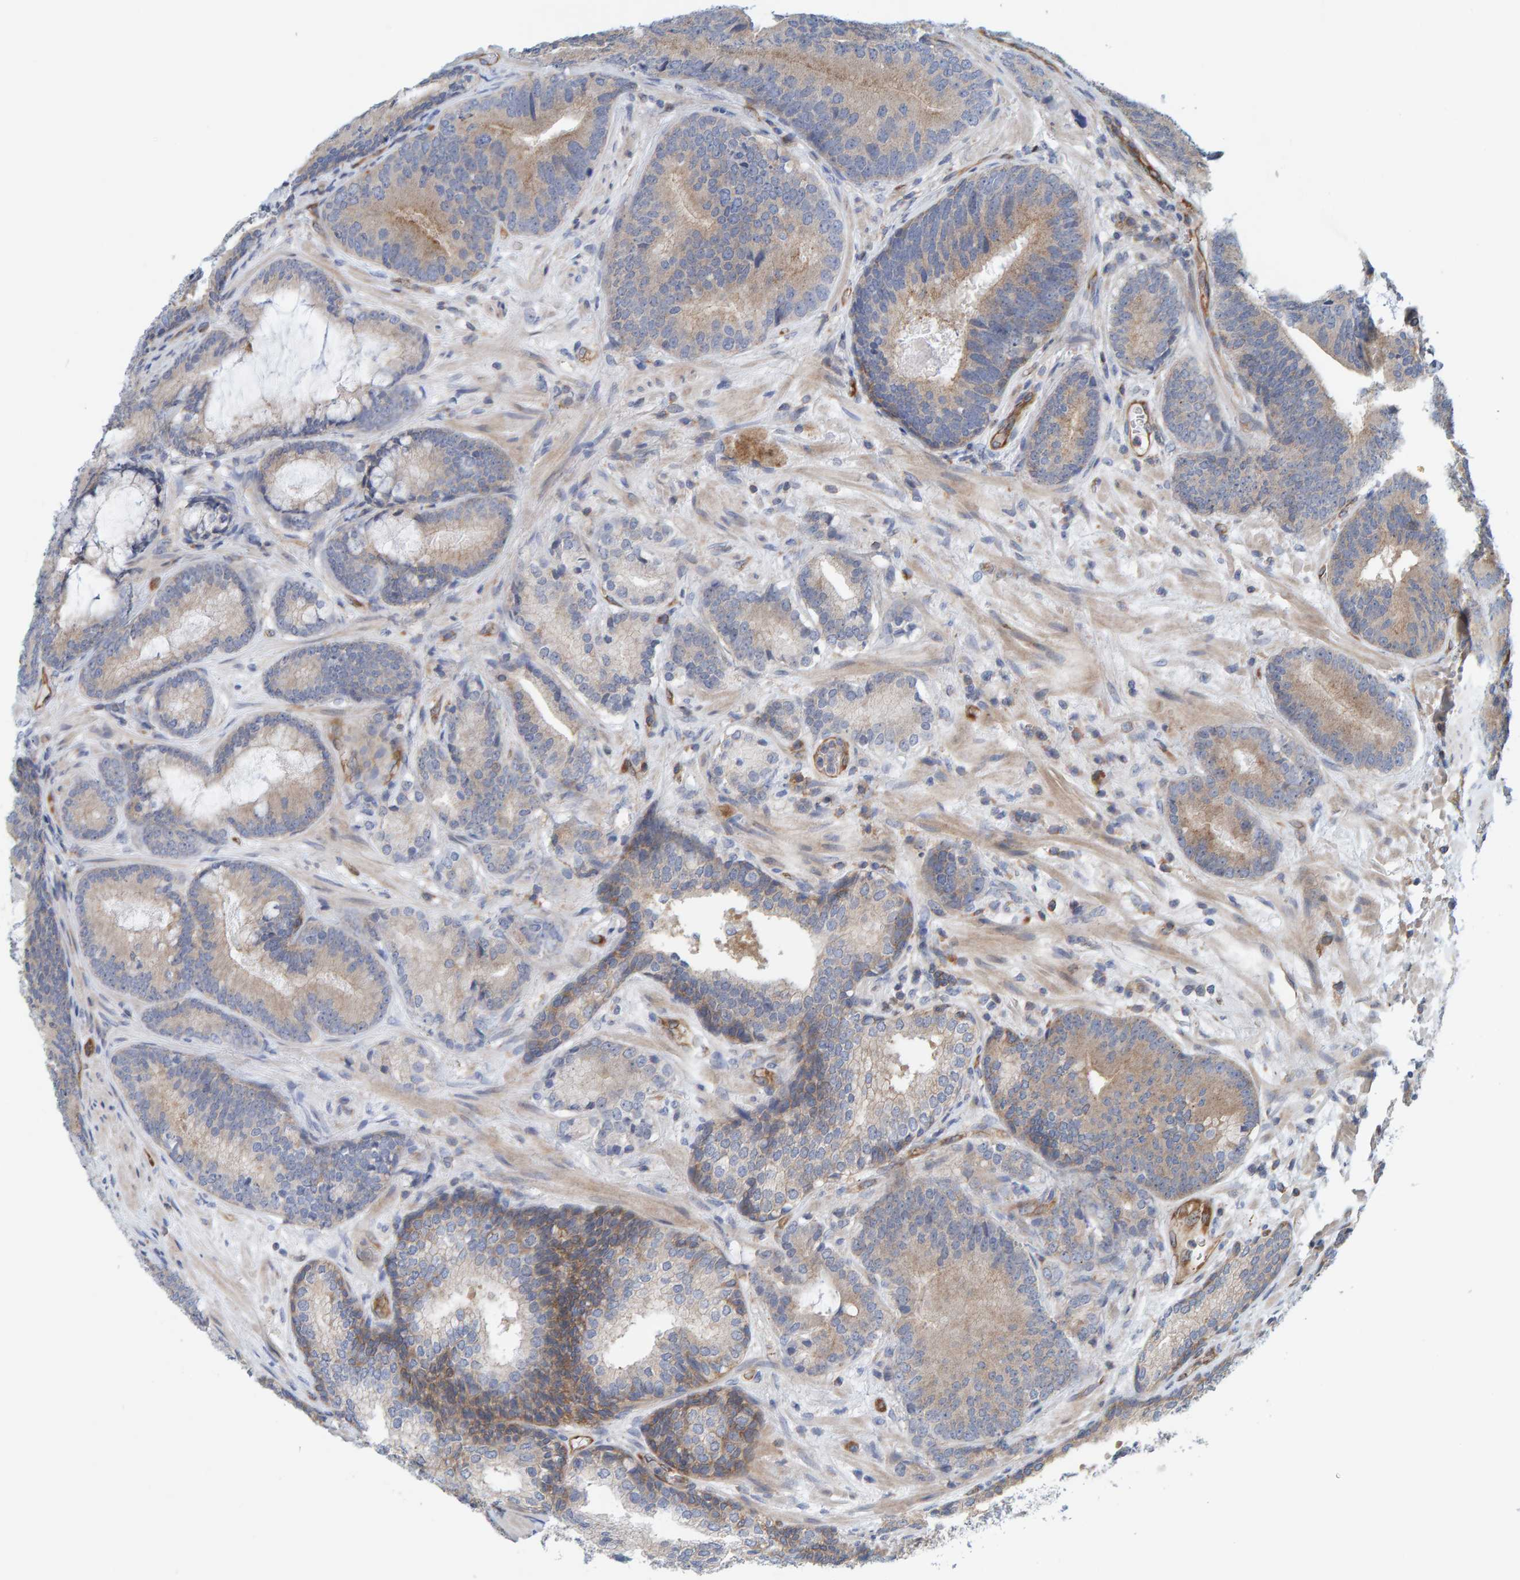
{"staining": {"intensity": "weak", "quantity": "25%-75%", "location": "cytoplasmic/membranous"}, "tissue": "prostate cancer", "cell_type": "Tumor cells", "image_type": "cancer", "snomed": [{"axis": "morphology", "description": "Adenocarcinoma, High grade"}, {"axis": "topography", "description": "Prostate"}], "caption": "Immunohistochemical staining of human prostate cancer (adenocarcinoma (high-grade)) displays low levels of weak cytoplasmic/membranous expression in about 25%-75% of tumor cells.", "gene": "PRKD2", "patient": {"sex": "male", "age": 55}}